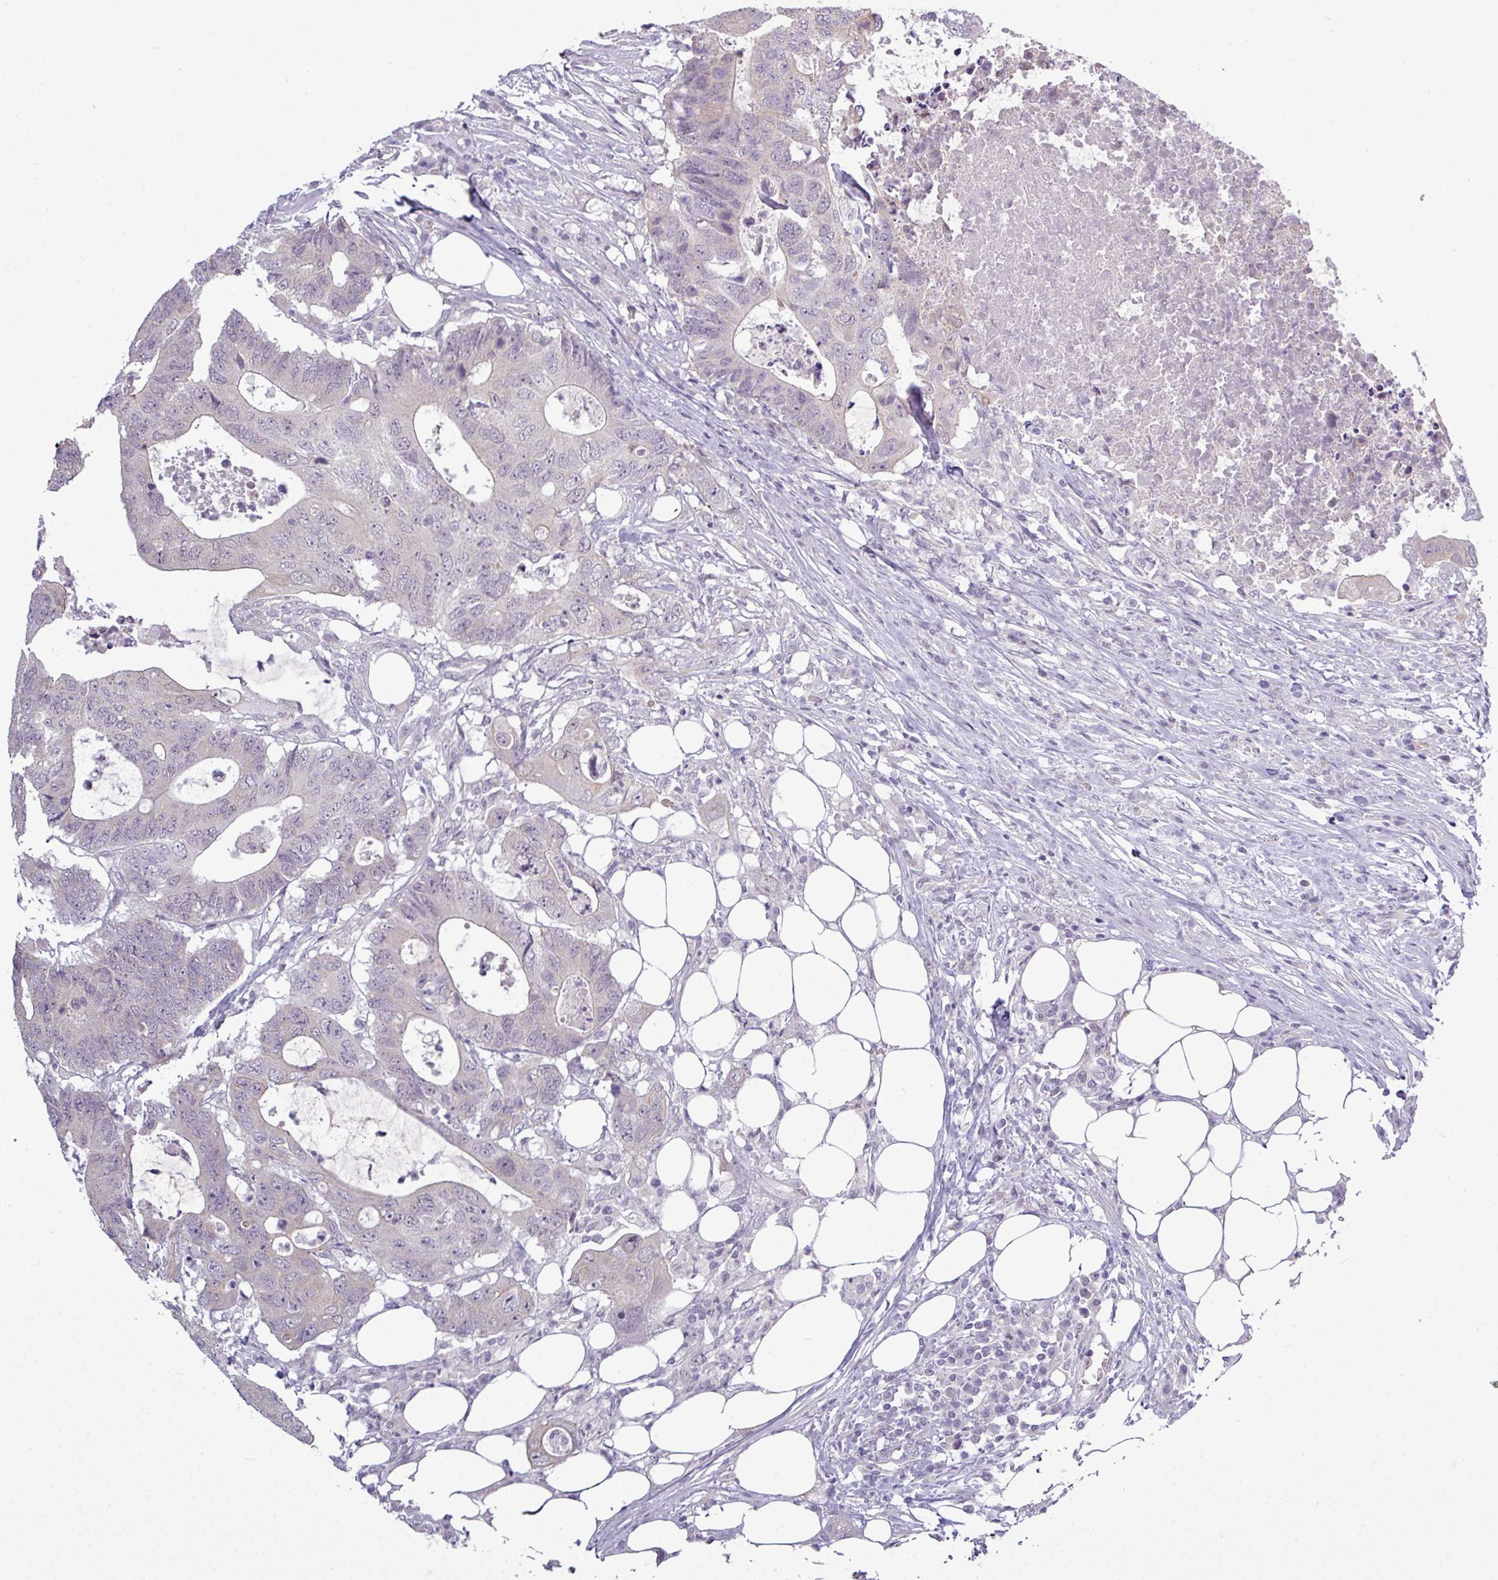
{"staining": {"intensity": "negative", "quantity": "none", "location": "none"}, "tissue": "colorectal cancer", "cell_type": "Tumor cells", "image_type": "cancer", "snomed": [{"axis": "morphology", "description": "Adenocarcinoma, NOS"}, {"axis": "topography", "description": "Colon"}], "caption": "This is a micrograph of immunohistochemistry (IHC) staining of colorectal cancer, which shows no expression in tumor cells.", "gene": "ZNF217", "patient": {"sex": "male", "age": 71}}